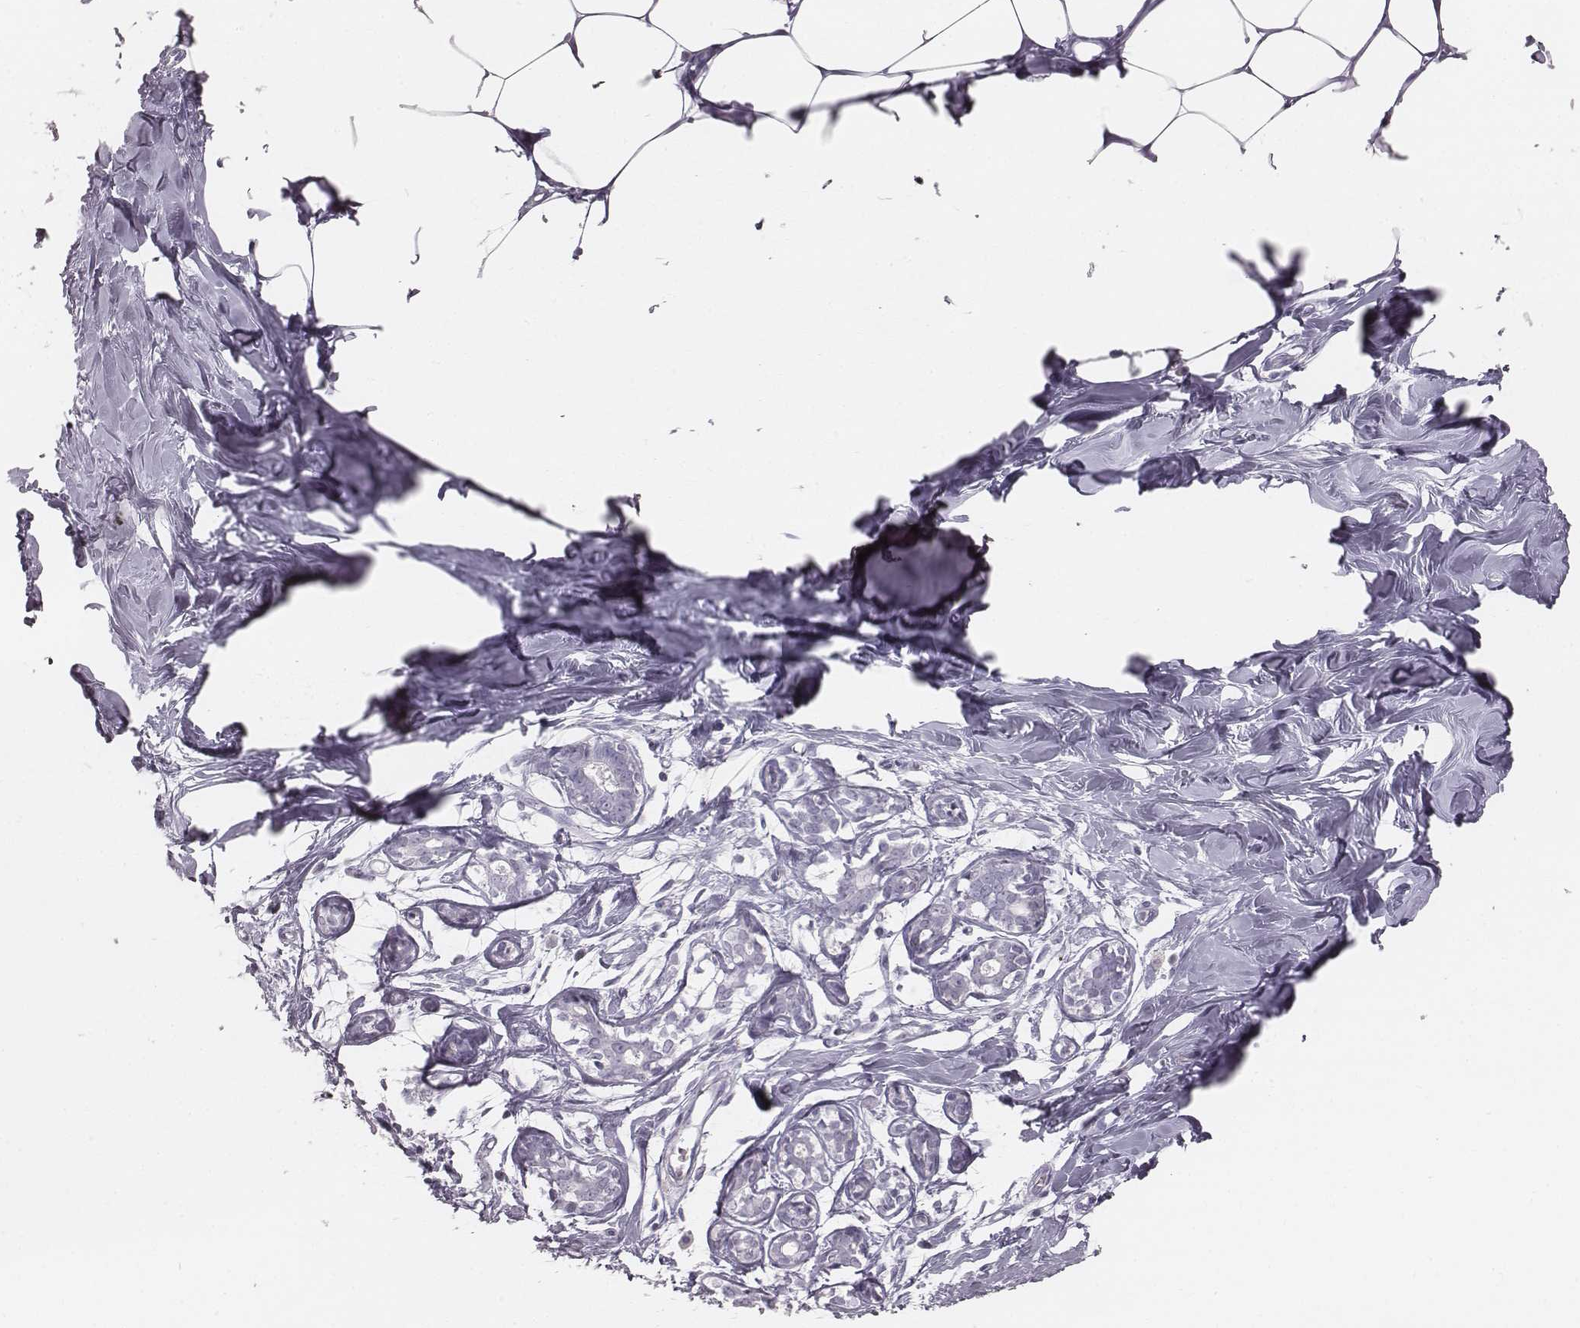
{"staining": {"intensity": "negative", "quantity": "none", "location": "none"}, "tissue": "breast", "cell_type": "Adipocytes", "image_type": "normal", "snomed": [{"axis": "morphology", "description": "Normal tissue, NOS"}, {"axis": "topography", "description": "Breast"}], "caption": "IHC of unremarkable human breast shows no staining in adipocytes. The staining is performed using DAB brown chromogen with nuclei counter-stained in using hematoxylin.", "gene": "ENSG00000285837", "patient": {"sex": "female", "age": 27}}